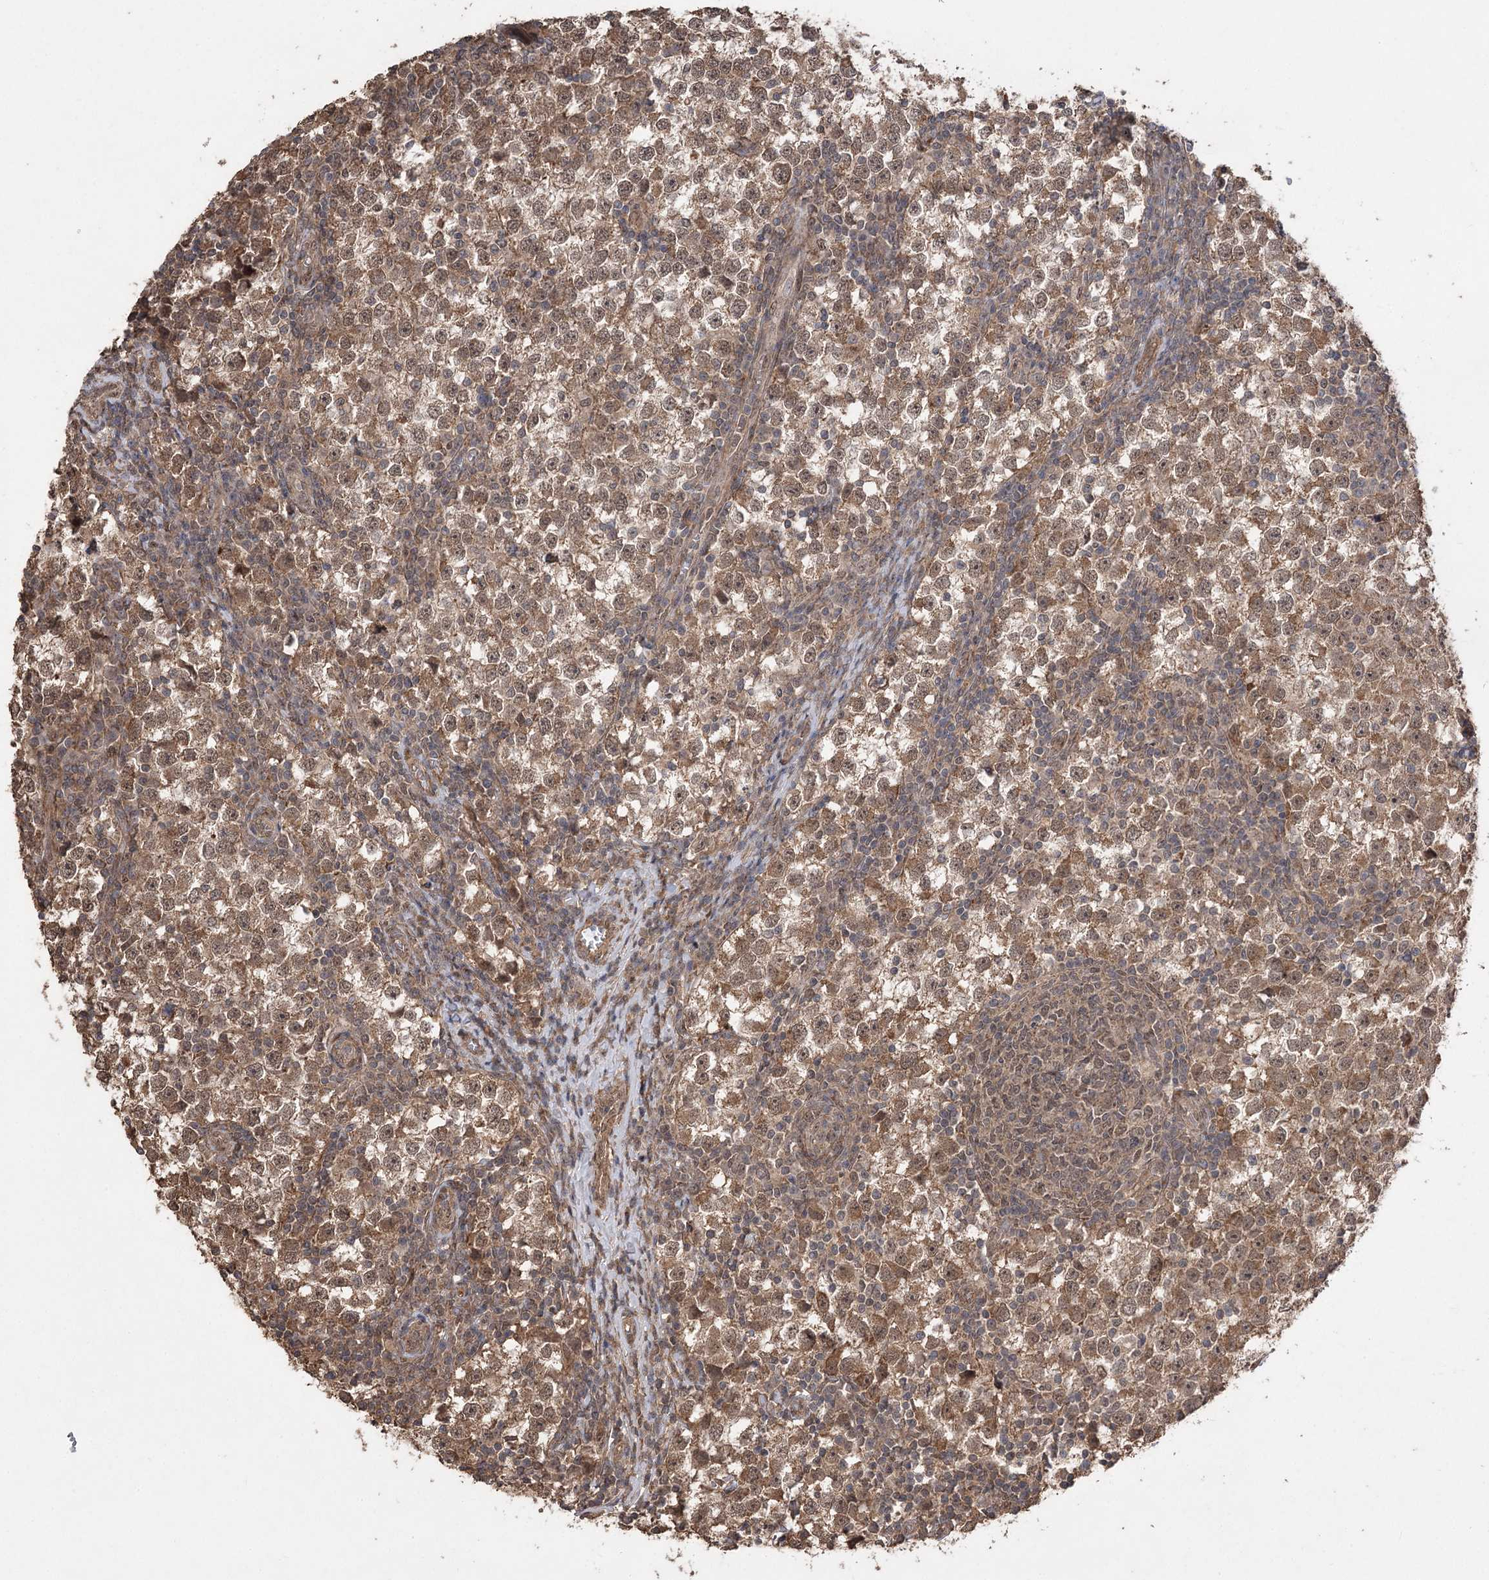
{"staining": {"intensity": "moderate", "quantity": ">75%", "location": "cytoplasmic/membranous,nuclear"}, "tissue": "testis cancer", "cell_type": "Tumor cells", "image_type": "cancer", "snomed": [{"axis": "morphology", "description": "Seminoma, NOS"}, {"axis": "topography", "description": "Testis"}], "caption": "Human seminoma (testis) stained with a brown dye displays moderate cytoplasmic/membranous and nuclear positive positivity in approximately >75% of tumor cells.", "gene": "TENM2", "patient": {"sex": "male", "age": 65}}